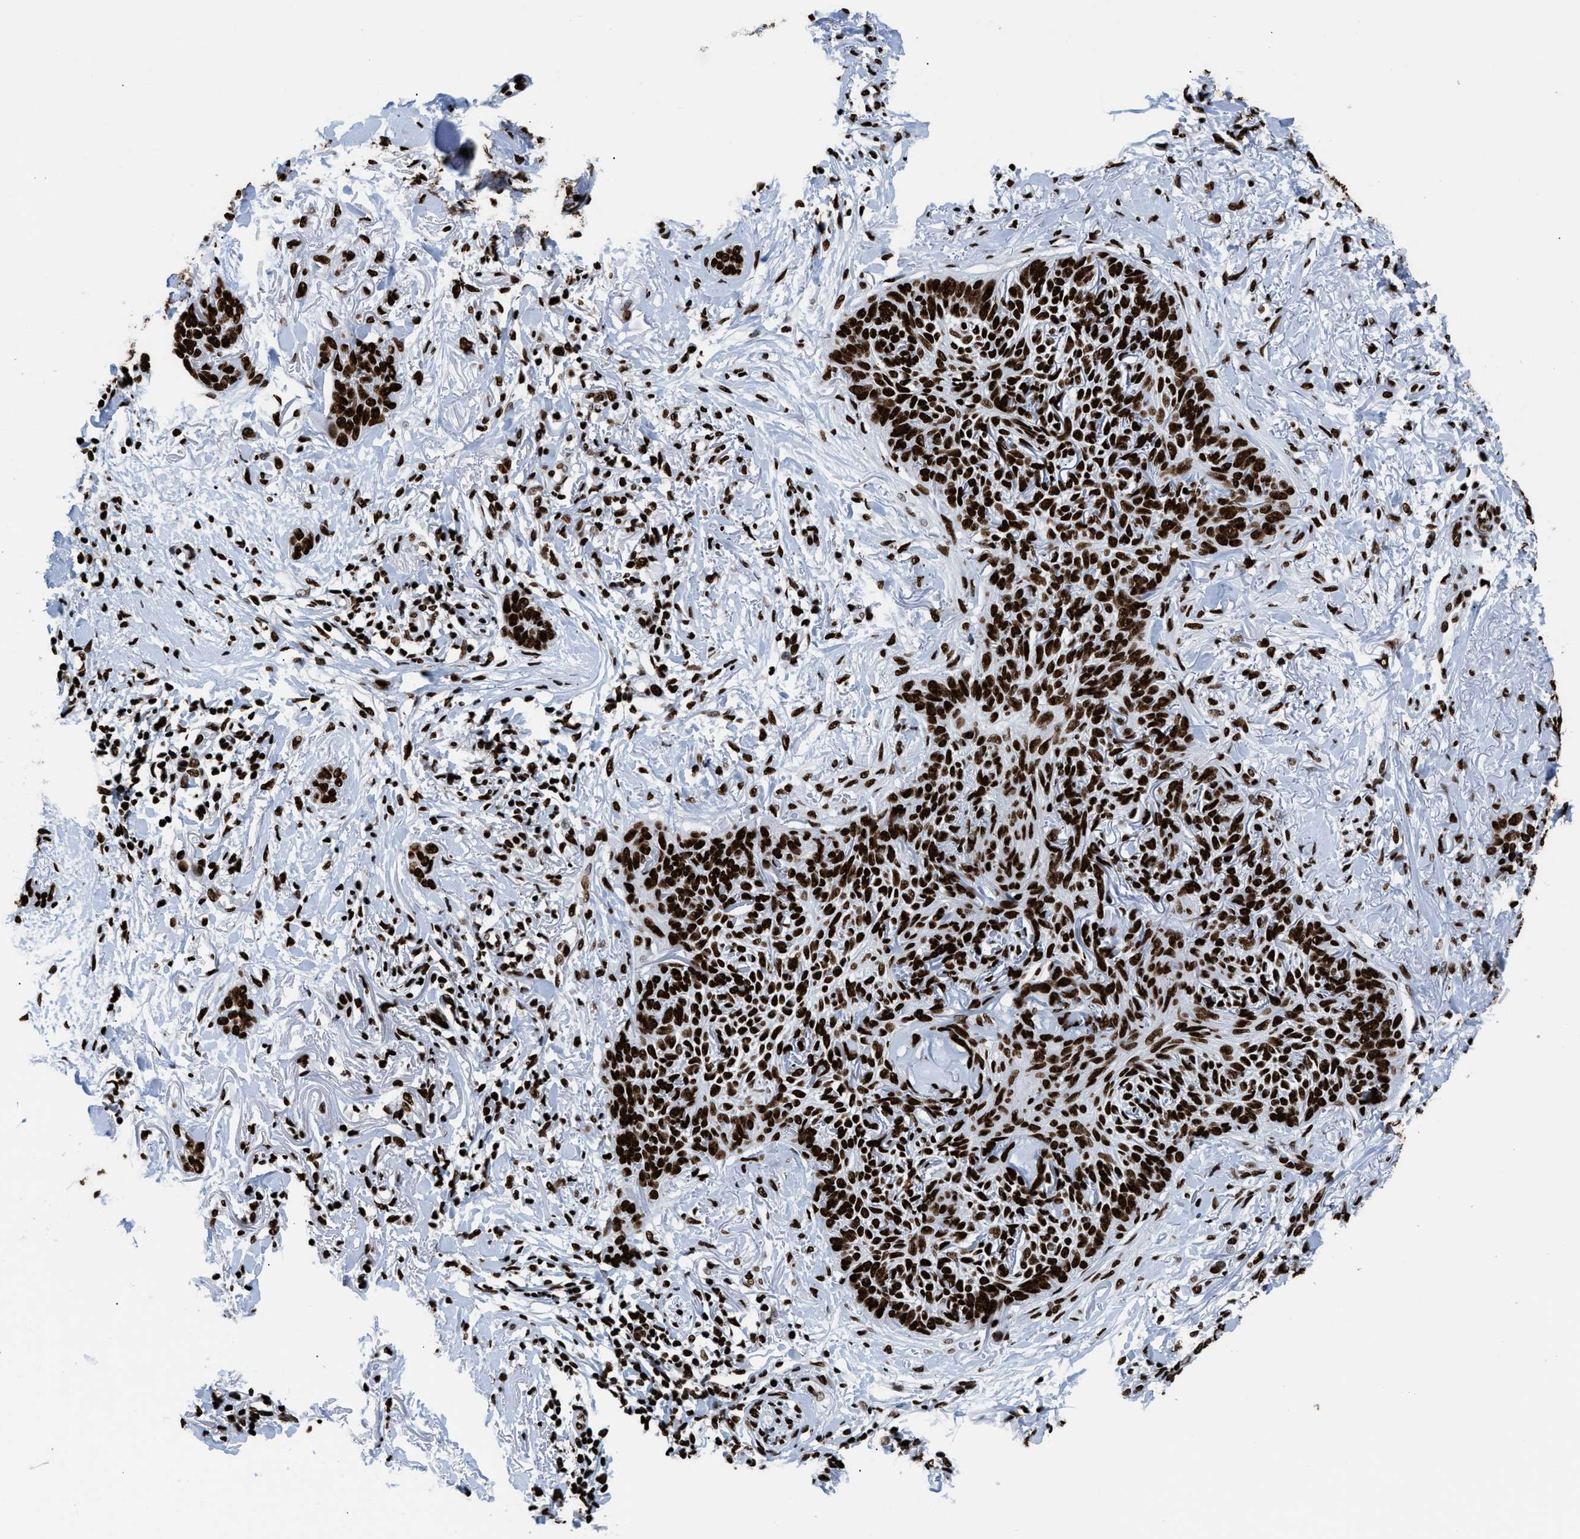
{"staining": {"intensity": "strong", "quantity": ">75%", "location": "nuclear"}, "tissue": "skin cancer", "cell_type": "Tumor cells", "image_type": "cancer", "snomed": [{"axis": "morphology", "description": "Basal cell carcinoma"}, {"axis": "topography", "description": "Skin"}], "caption": "The immunohistochemical stain labels strong nuclear staining in tumor cells of skin basal cell carcinoma tissue.", "gene": "HNRNPM", "patient": {"sex": "female", "age": 84}}